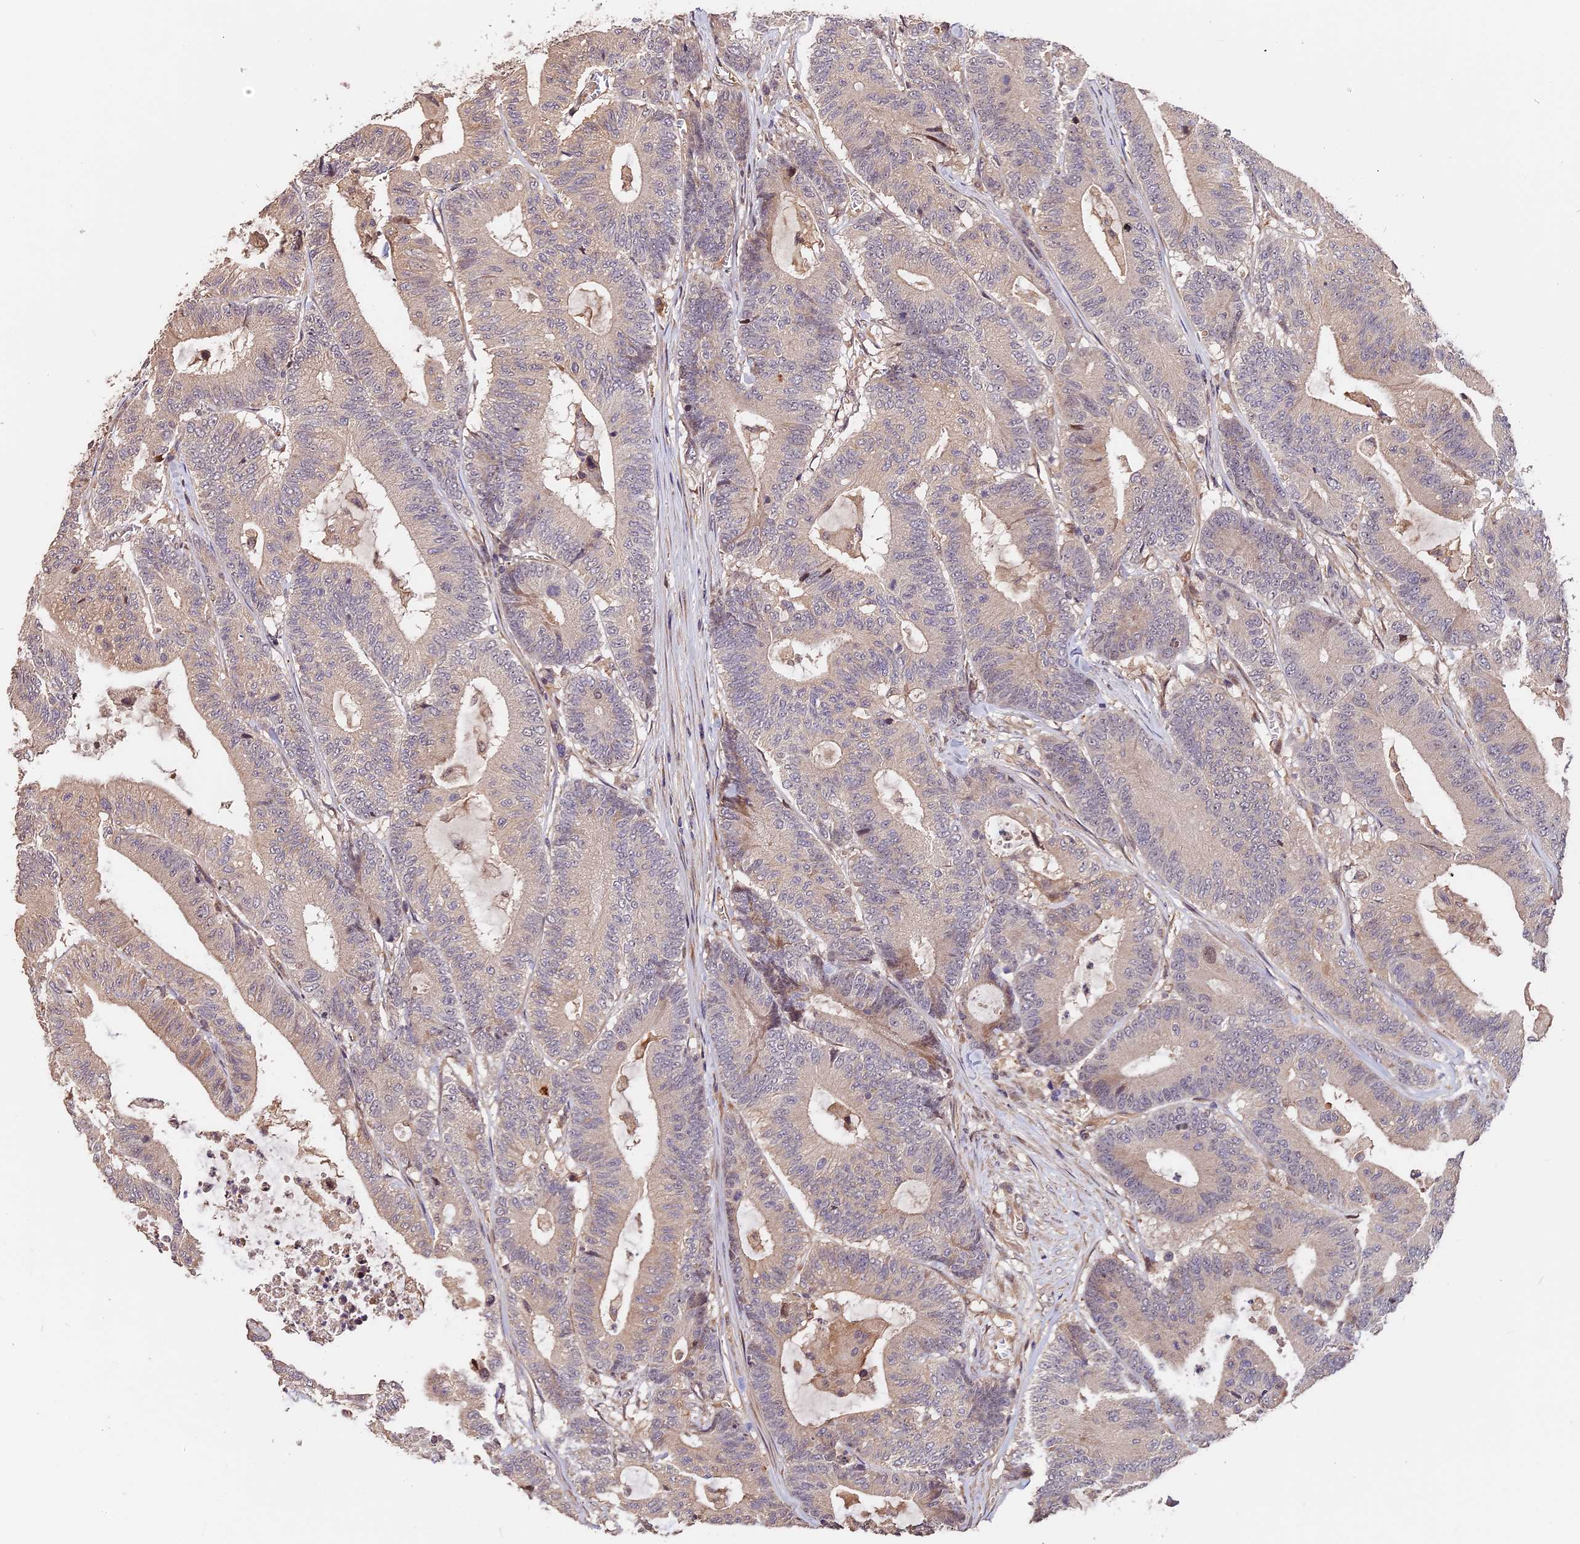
{"staining": {"intensity": "negative", "quantity": "none", "location": "none"}, "tissue": "colorectal cancer", "cell_type": "Tumor cells", "image_type": "cancer", "snomed": [{"axis": "morphology", "description": "Adenocarcinoma, NOS"}, {"axis": "topography", "description": "Colon"}], "caption": "The IHC histopathology image has no significant staining in tumor cells of adenocarcinoma (colorectal) tissue.", "gene": "ARHGAP17", "patient": {"sex": "female", "age": 84}}